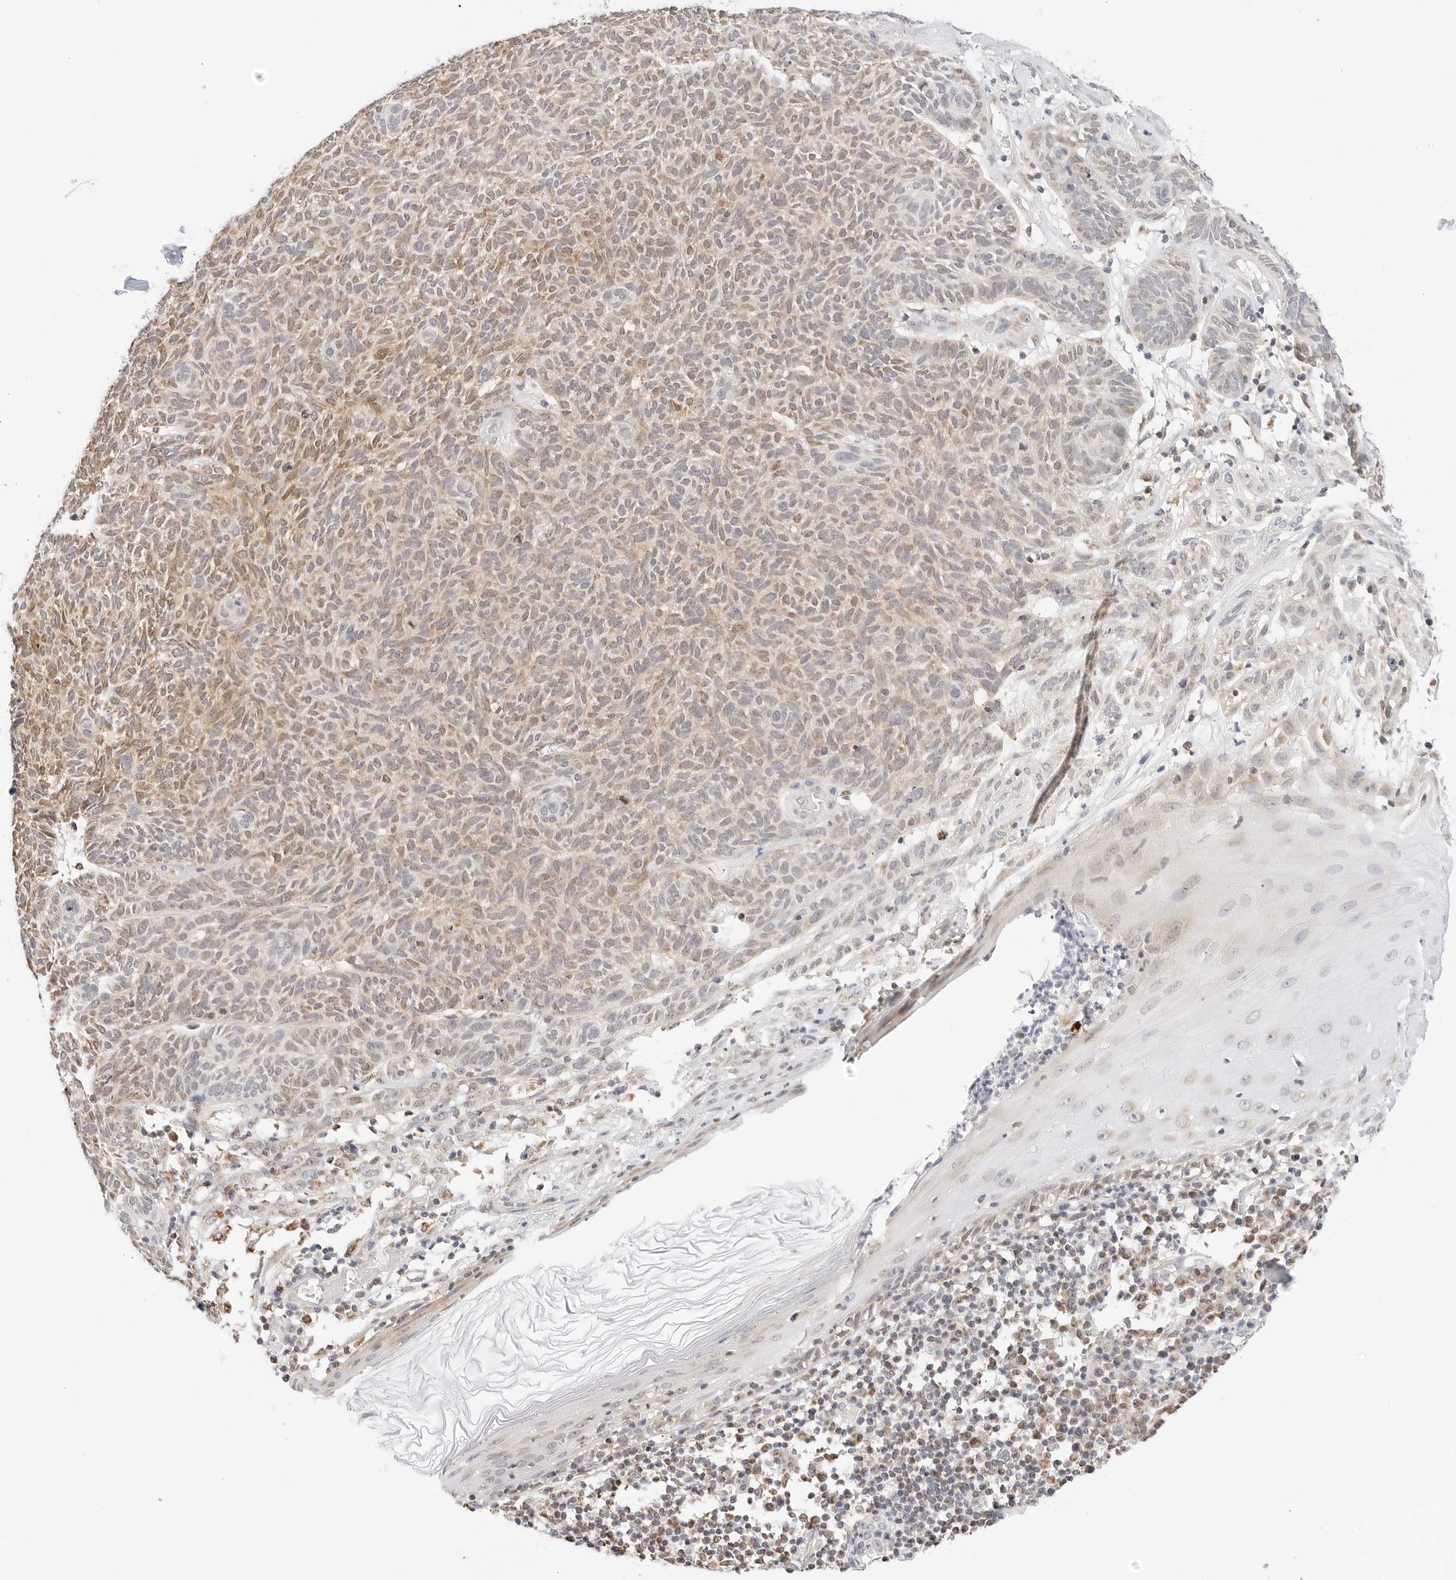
{"staining": {"intensity": "weak", "quantity": ">75%", "location": "cytoplasmic/membranous"}, "tissue": "skin cancer", "cell_type": "Tumor cells", "image_type": "cancer", "snomed": [{"axis": "morphology", "description": "Squamous cell carcinoma, NOS"}, {"axis": "topography", "description": "Skin"}], "caption": "Human skin squamous cell carcinoma stained for a protein (brown) displays weak cytoplasmic/membranous positive expression in approximately >75% of tumor cells.", "gene": "ATL1", "patient": {"sex": "female", "age": 90}}